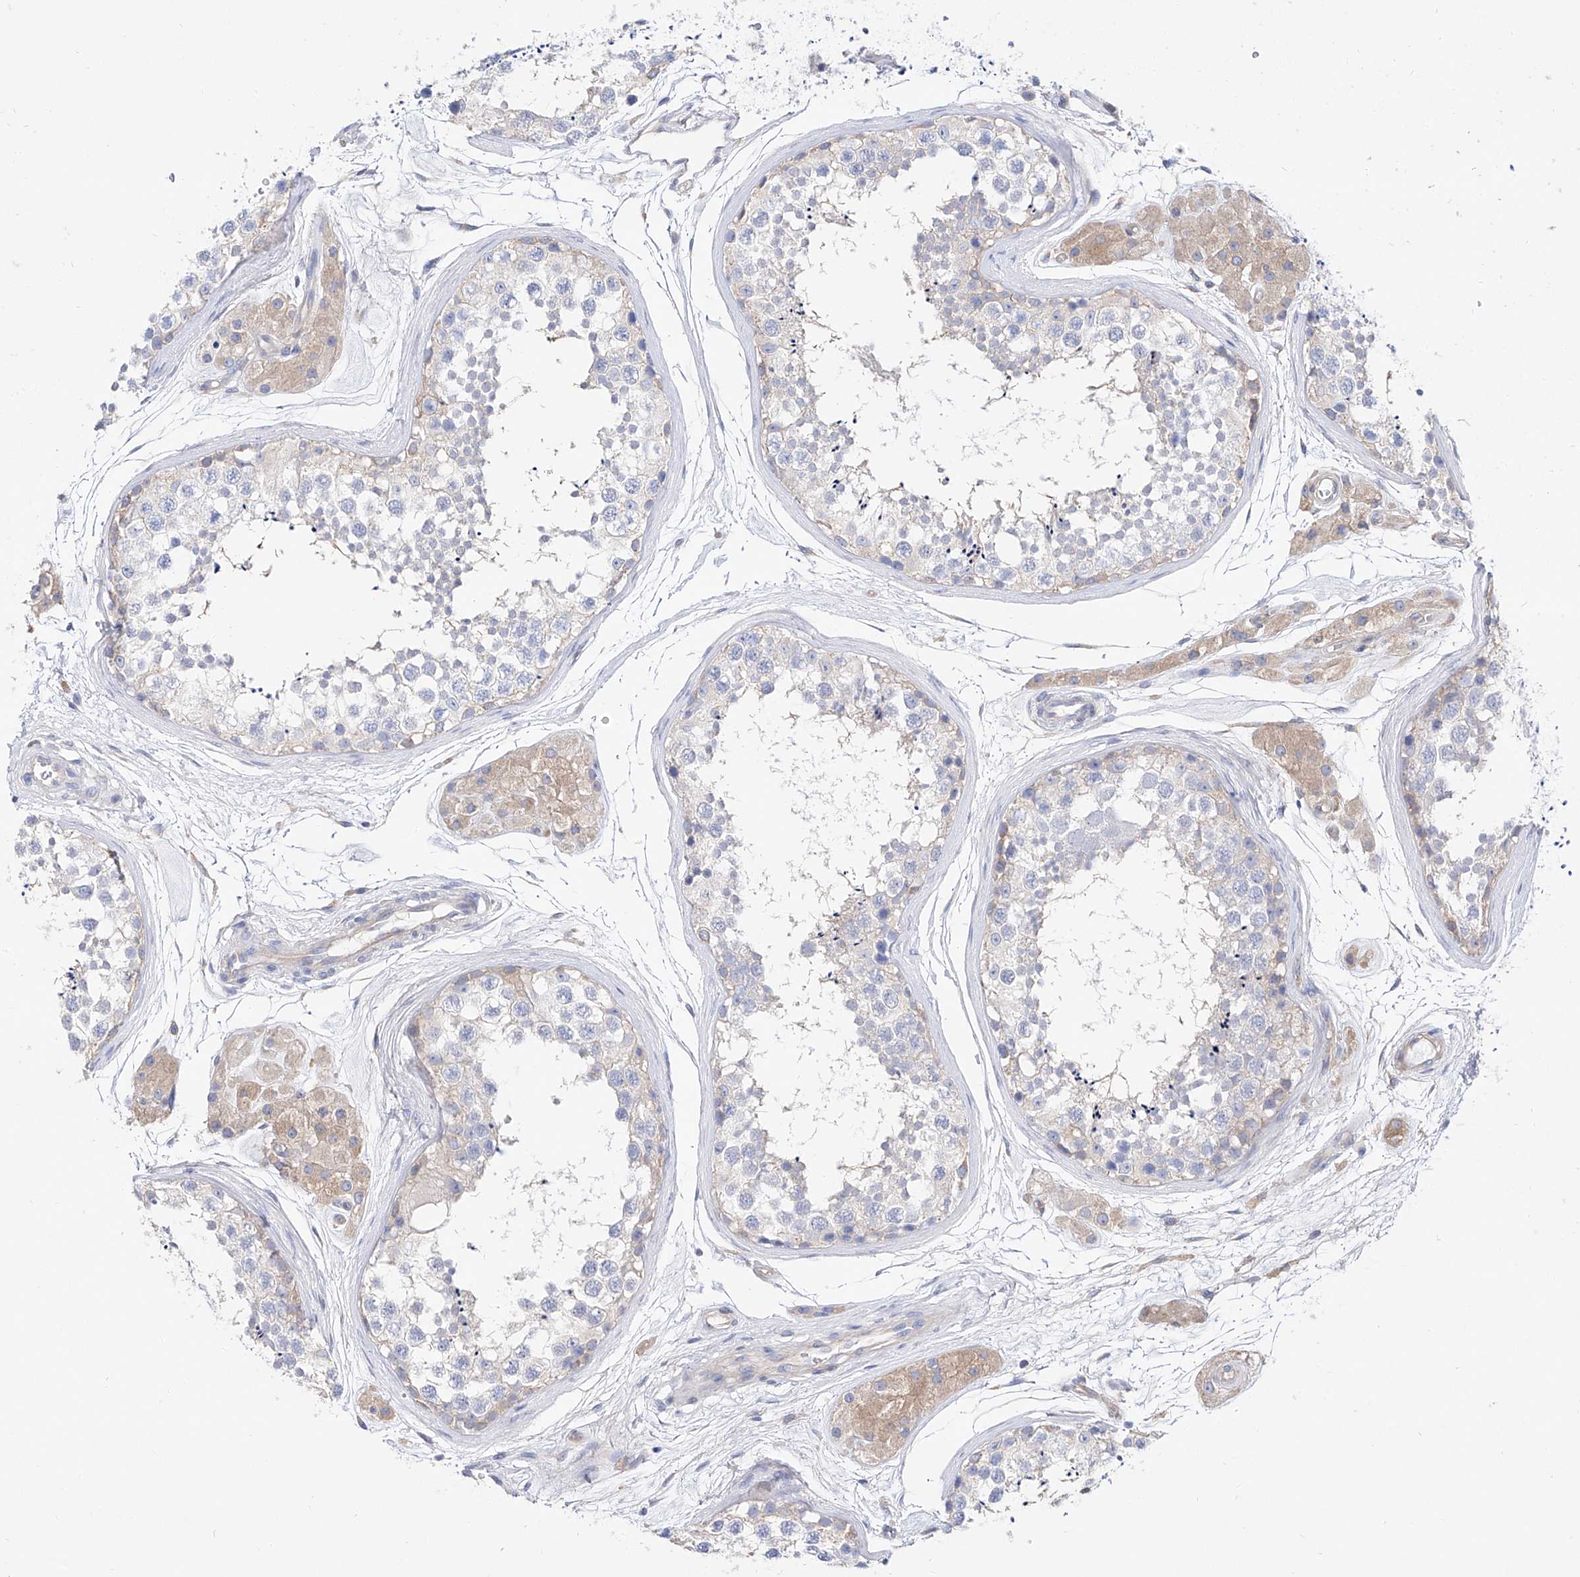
{"staining": {"intensity": "negative", "quantity": "none", "location": "none"}, "tissue": "testis", "cell_type": "Cells in seminiferous ducts", "image_type": "normal", "snomed": [{"axis": "morphology", "description": "Normal tissue, NOS"}, {"axis": "topography", "description": "Testis"}], "caption": "DAB immunohistochemical staining of unremarkable human testis exhibits no significant expression in cells in seminiferous ducts. (Stains: DAB immunohistochemistry with hematoxylin counter stain, Microscopy: brightfield microscopy at high magnification).", "gene": "ZNF653", "patient": {"sex": "male", "age": 56}}